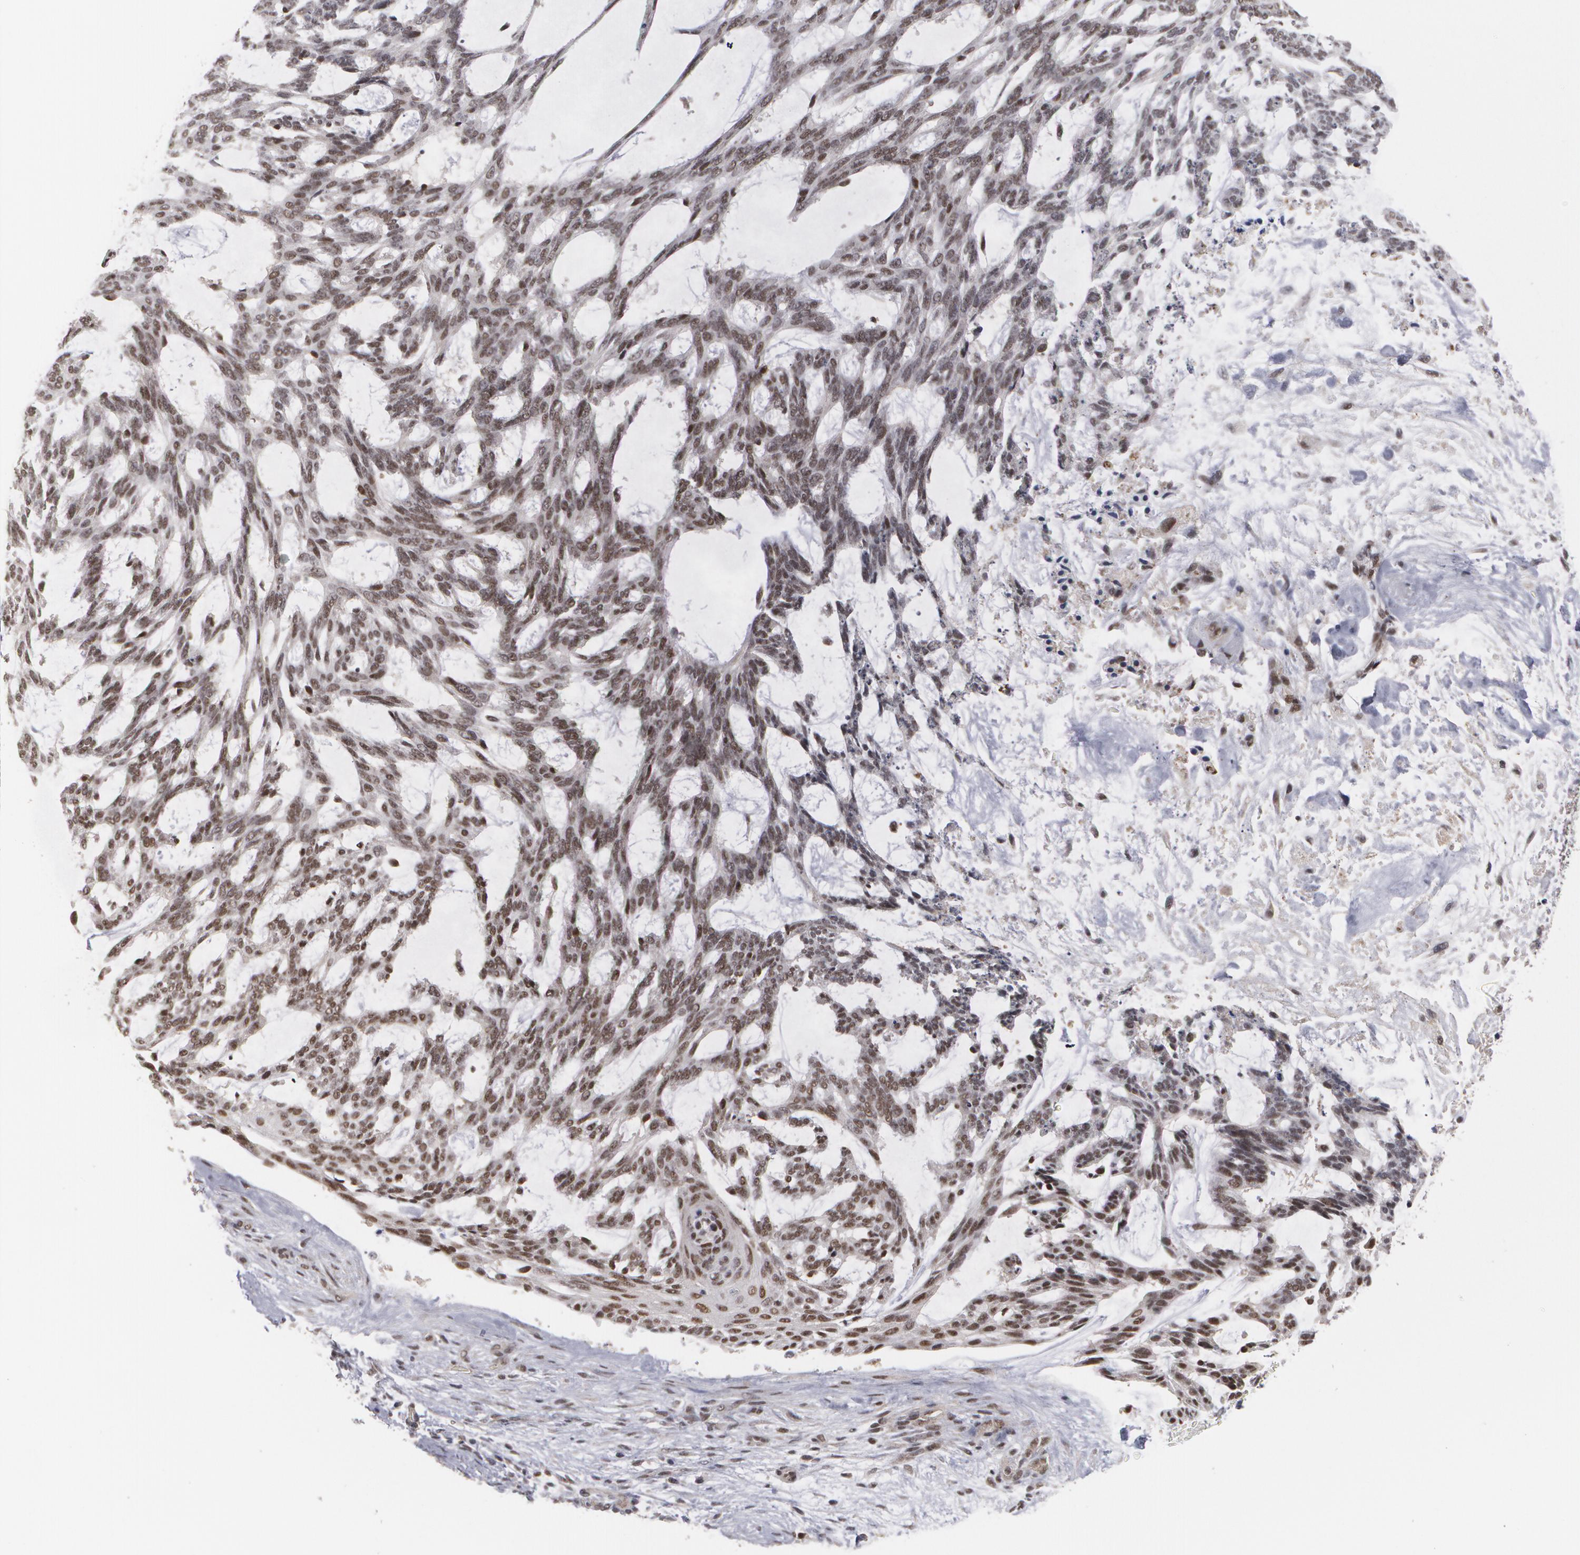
{"staining": {"intensity": "moderate", "quantity": ">75%", "location": "nuclear"}, "tissue": "skin cancer", "cell_type": "Tumor cells", "image_type": "cancer", "snomed": [{"axis": "morphology", "description": "Normal tissue, NOS"}, {"axis": "morphology", "description": "Basal cell carcinoma"}, {"axis": "topography", "description": "Skin"}], "caption": "Approximately >75% of tumor cells in skin cancer (basal cell carcinoma) display moderate nuclear protein expression as visualized by brown immunohistochemical staining.", "gene": "INTS6", "patient": {"sex": "female", "age": 71}}